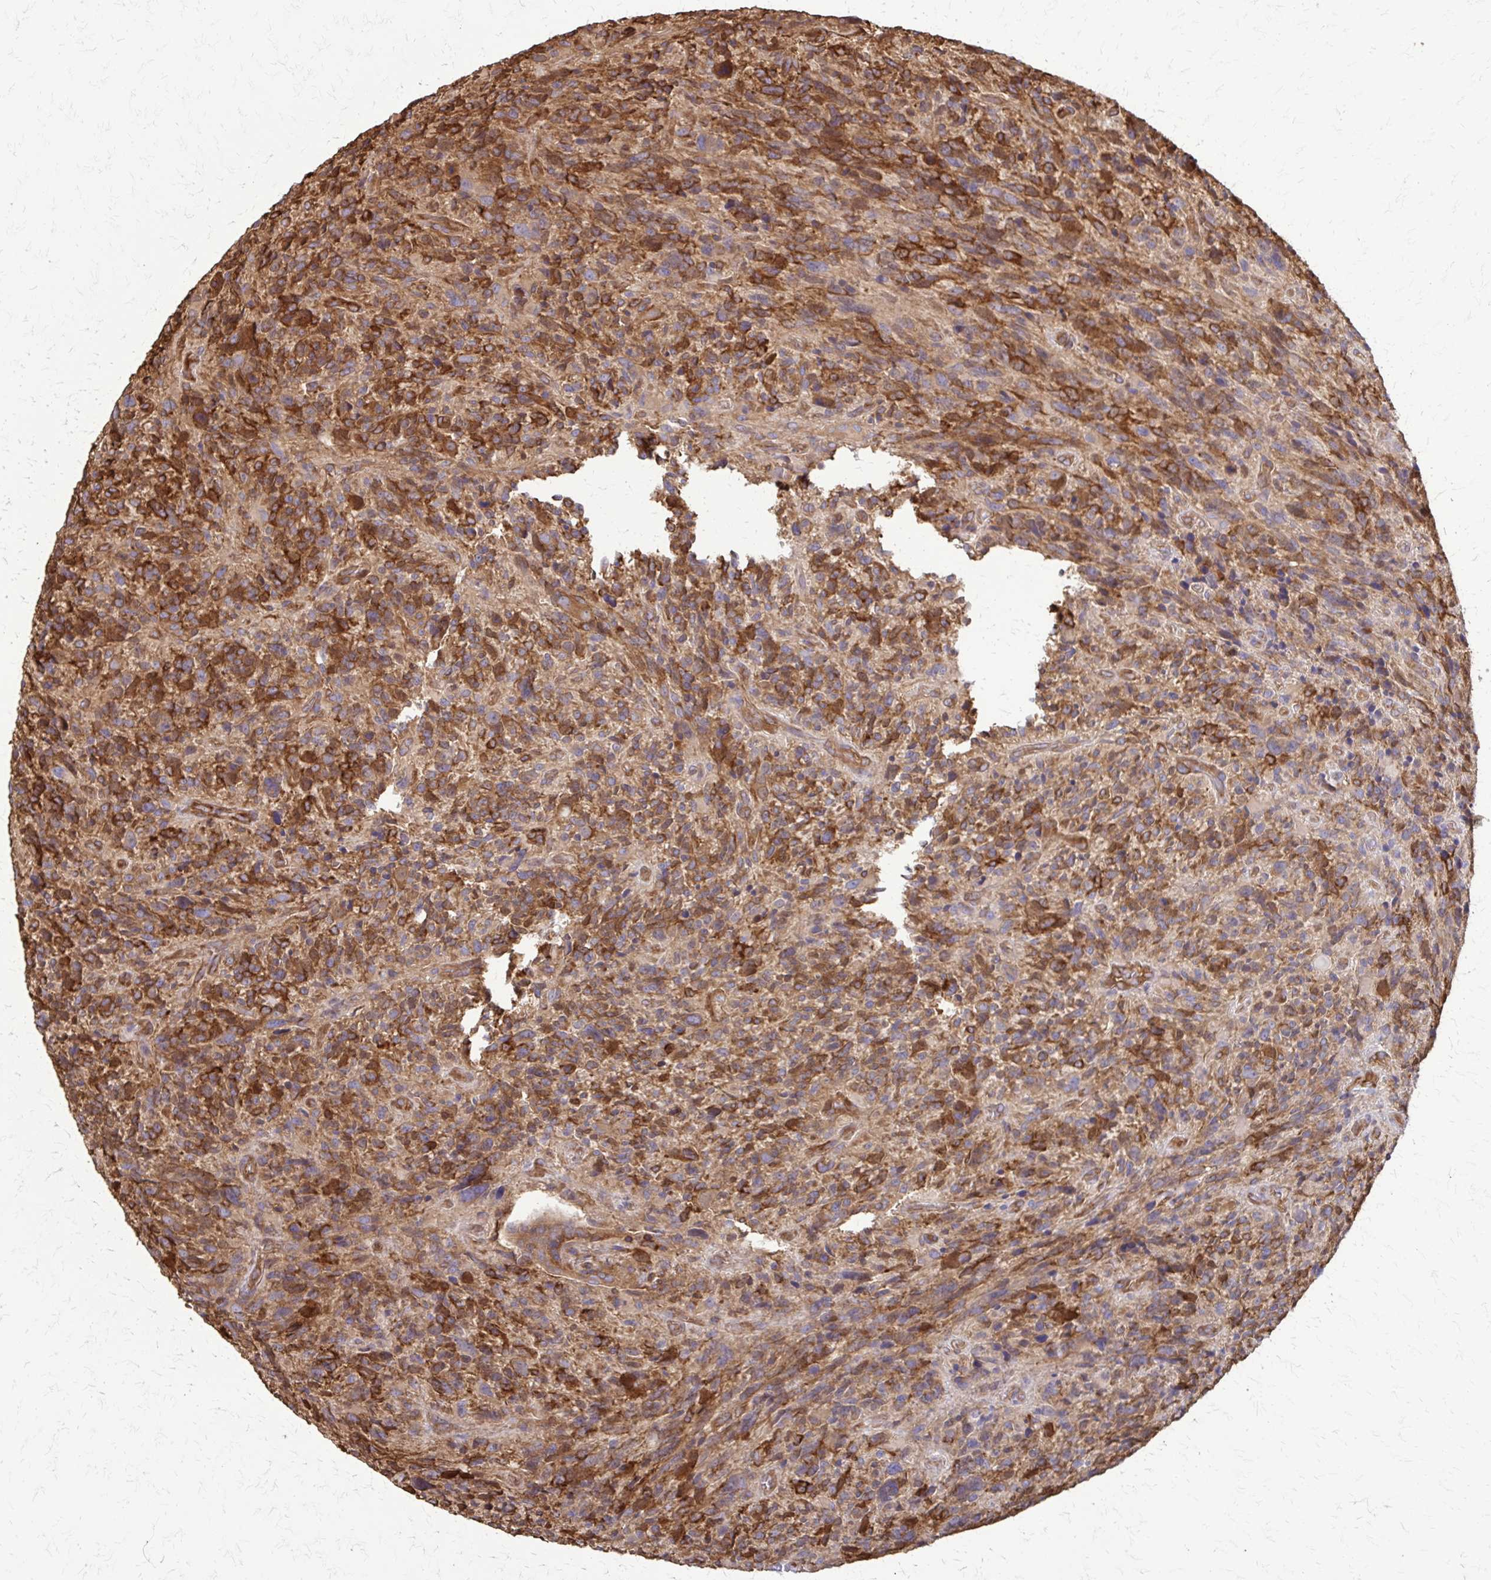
{"staining": {"intensity": "strong", "quantity": ">75%", "location": "cytoplasmic/membranous"}, "tissue": "glioma", "cell_type": "Tumor cells", "image_type": "cancer", "snomed": [{"axis": "morphology", "description": "Glioma, malignant, High grade"}, {"axis": "topography", "description": "Brain"}], "caption": "An IHC image of neoplastic tissue is shown. Protein staining in brown highlights strong cytoplasmic/membranous positivity in malignant high-grade glioma within tumor cells.", "gene": "EEF2", "patient": {"sex": "male", "age": 46}}